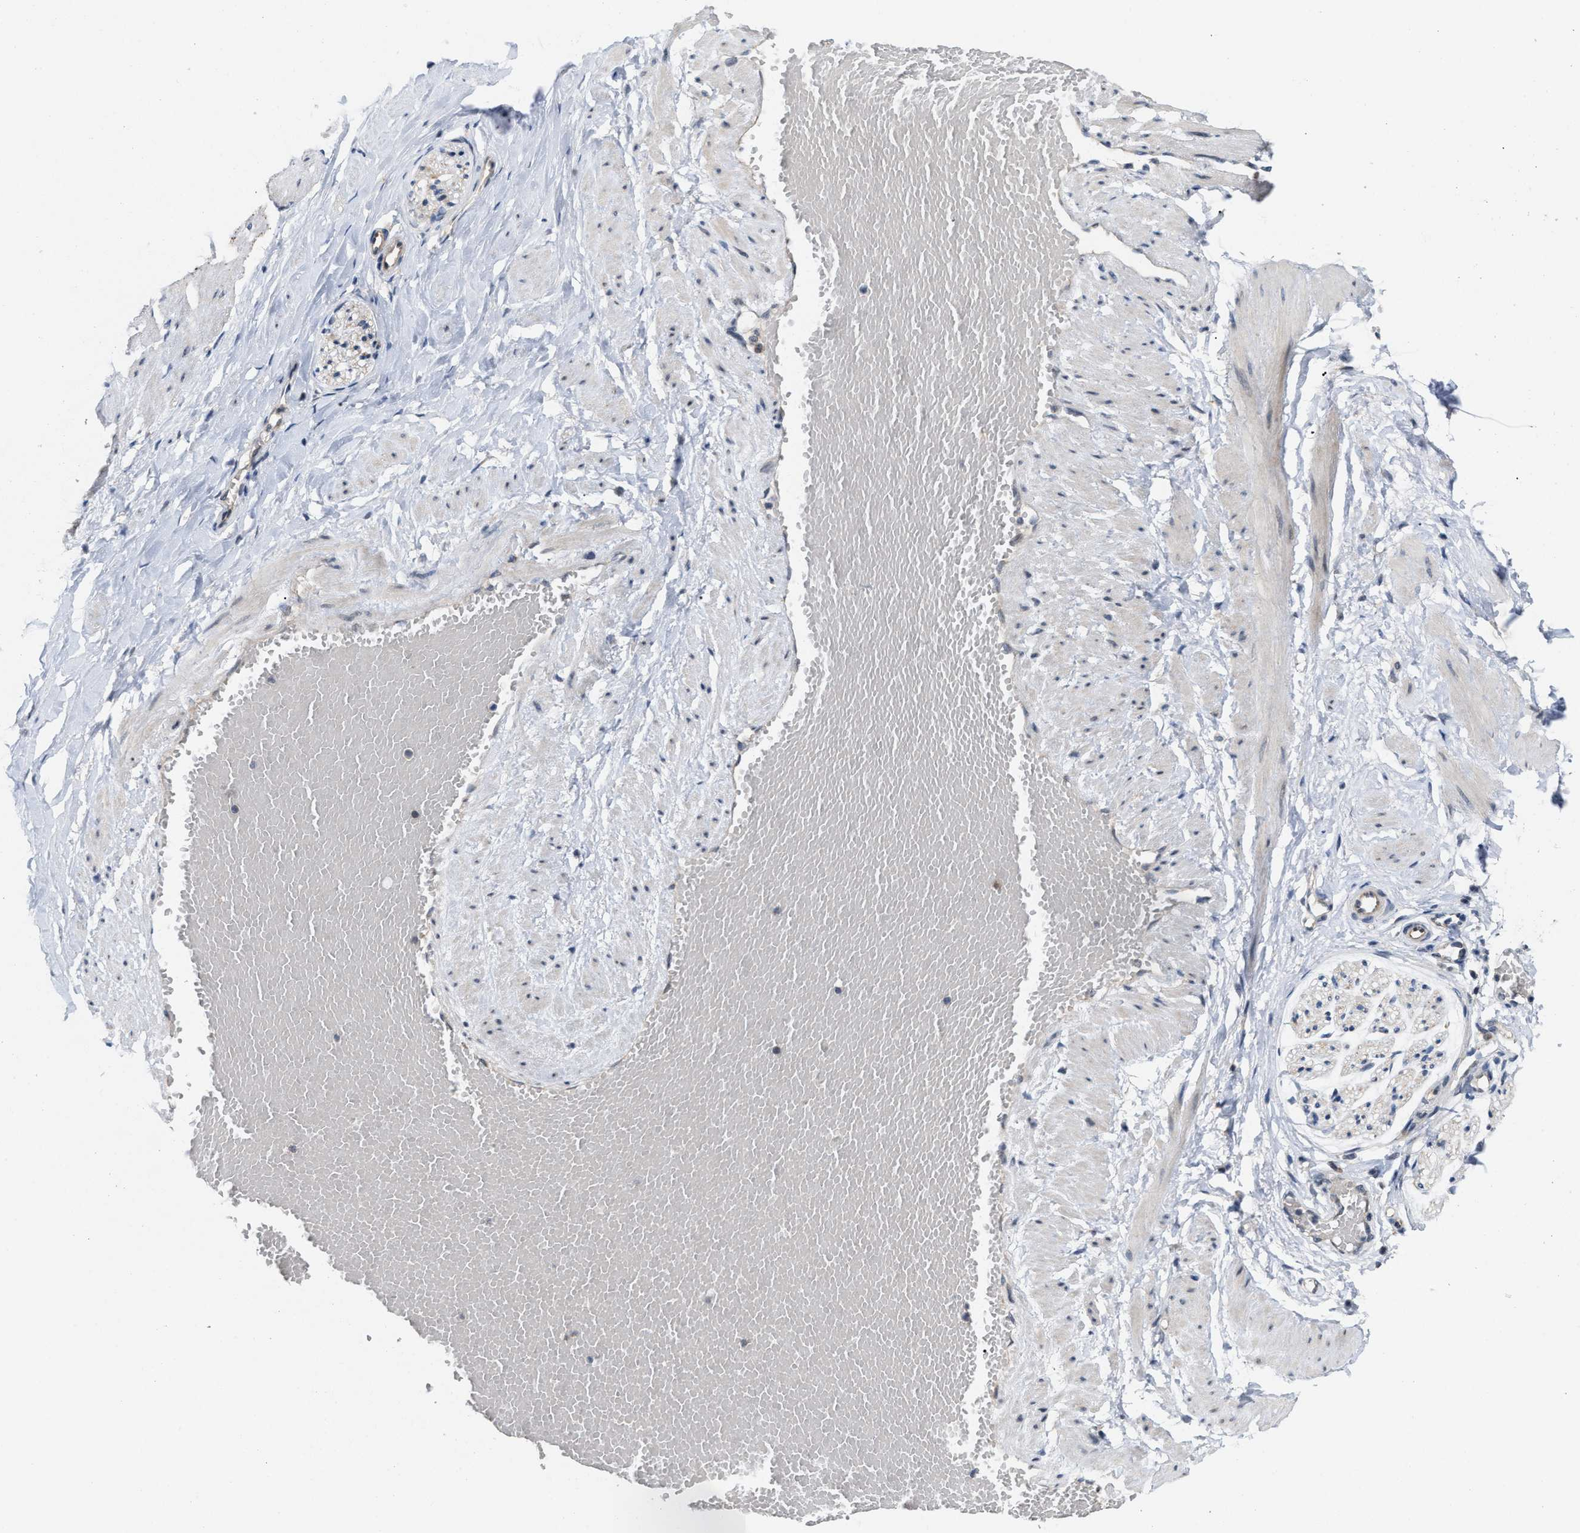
{"staining": {"intensity": "weak", "quantity": "25%-75%", "location": "cytoplasmic/membranous"}, "tissue": "adipose tissue", "cell_type": "Adipocytes", "image_type": "normal", "snomed": [{"axis": "morphology", "description": "Normal tissue, NOS"}, {"axis": "topography", "description": "Soft tissue"}, {"axis": "topography", "description": "Vascular tissue"}], "caption": "This photomicrograph exhibits immunohistochemistry (IHC) staining of benign human adipose tissue, with low weak cytoplasmic/membranous expression in about 25%-75% of adipocytes.", "gene": "CSNK1A1", "patient": {"sex": "female", "age": 35}}